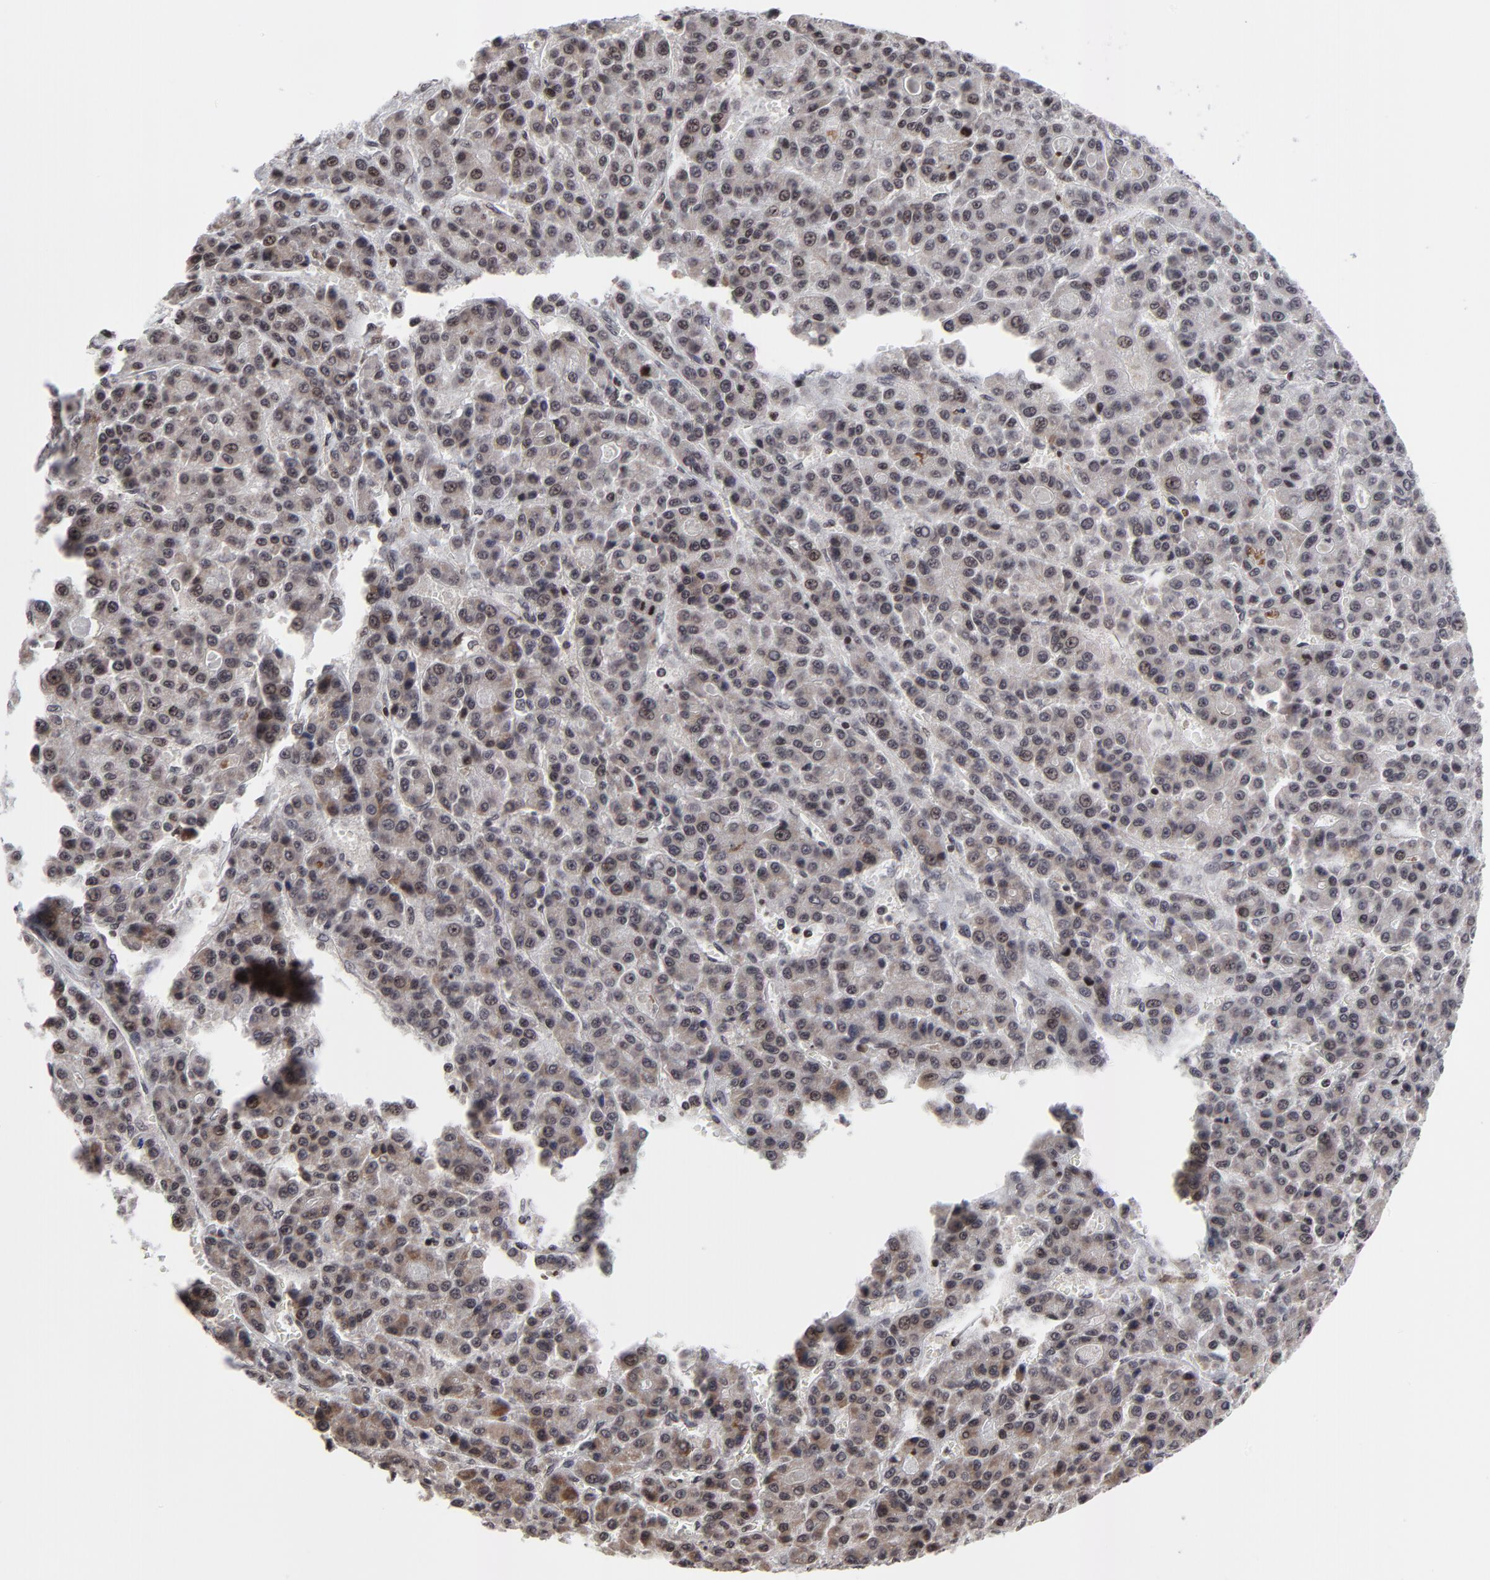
{"staining": {"intensity": "weak", "quantity": "25%-75%", "location": "nuclear"}, "tissue": "liver cancer", "cell_type": "Tumor cells", "image_type": "cancer", "snomed": [{"axis": "morphology", "description": "Carcinoma, Hepatocellular, NOS"}, {"axis": "topography", "description": "Liver"}], "caption": "DAB immunohistochemical staining of human hepatocellular carcinoma (liver) exhibits weak nuclear protein expression in approximately 25%-75% of tumor cells.", "gene": "ZNF777", "patient": {"sex": "male", "age": 70}}